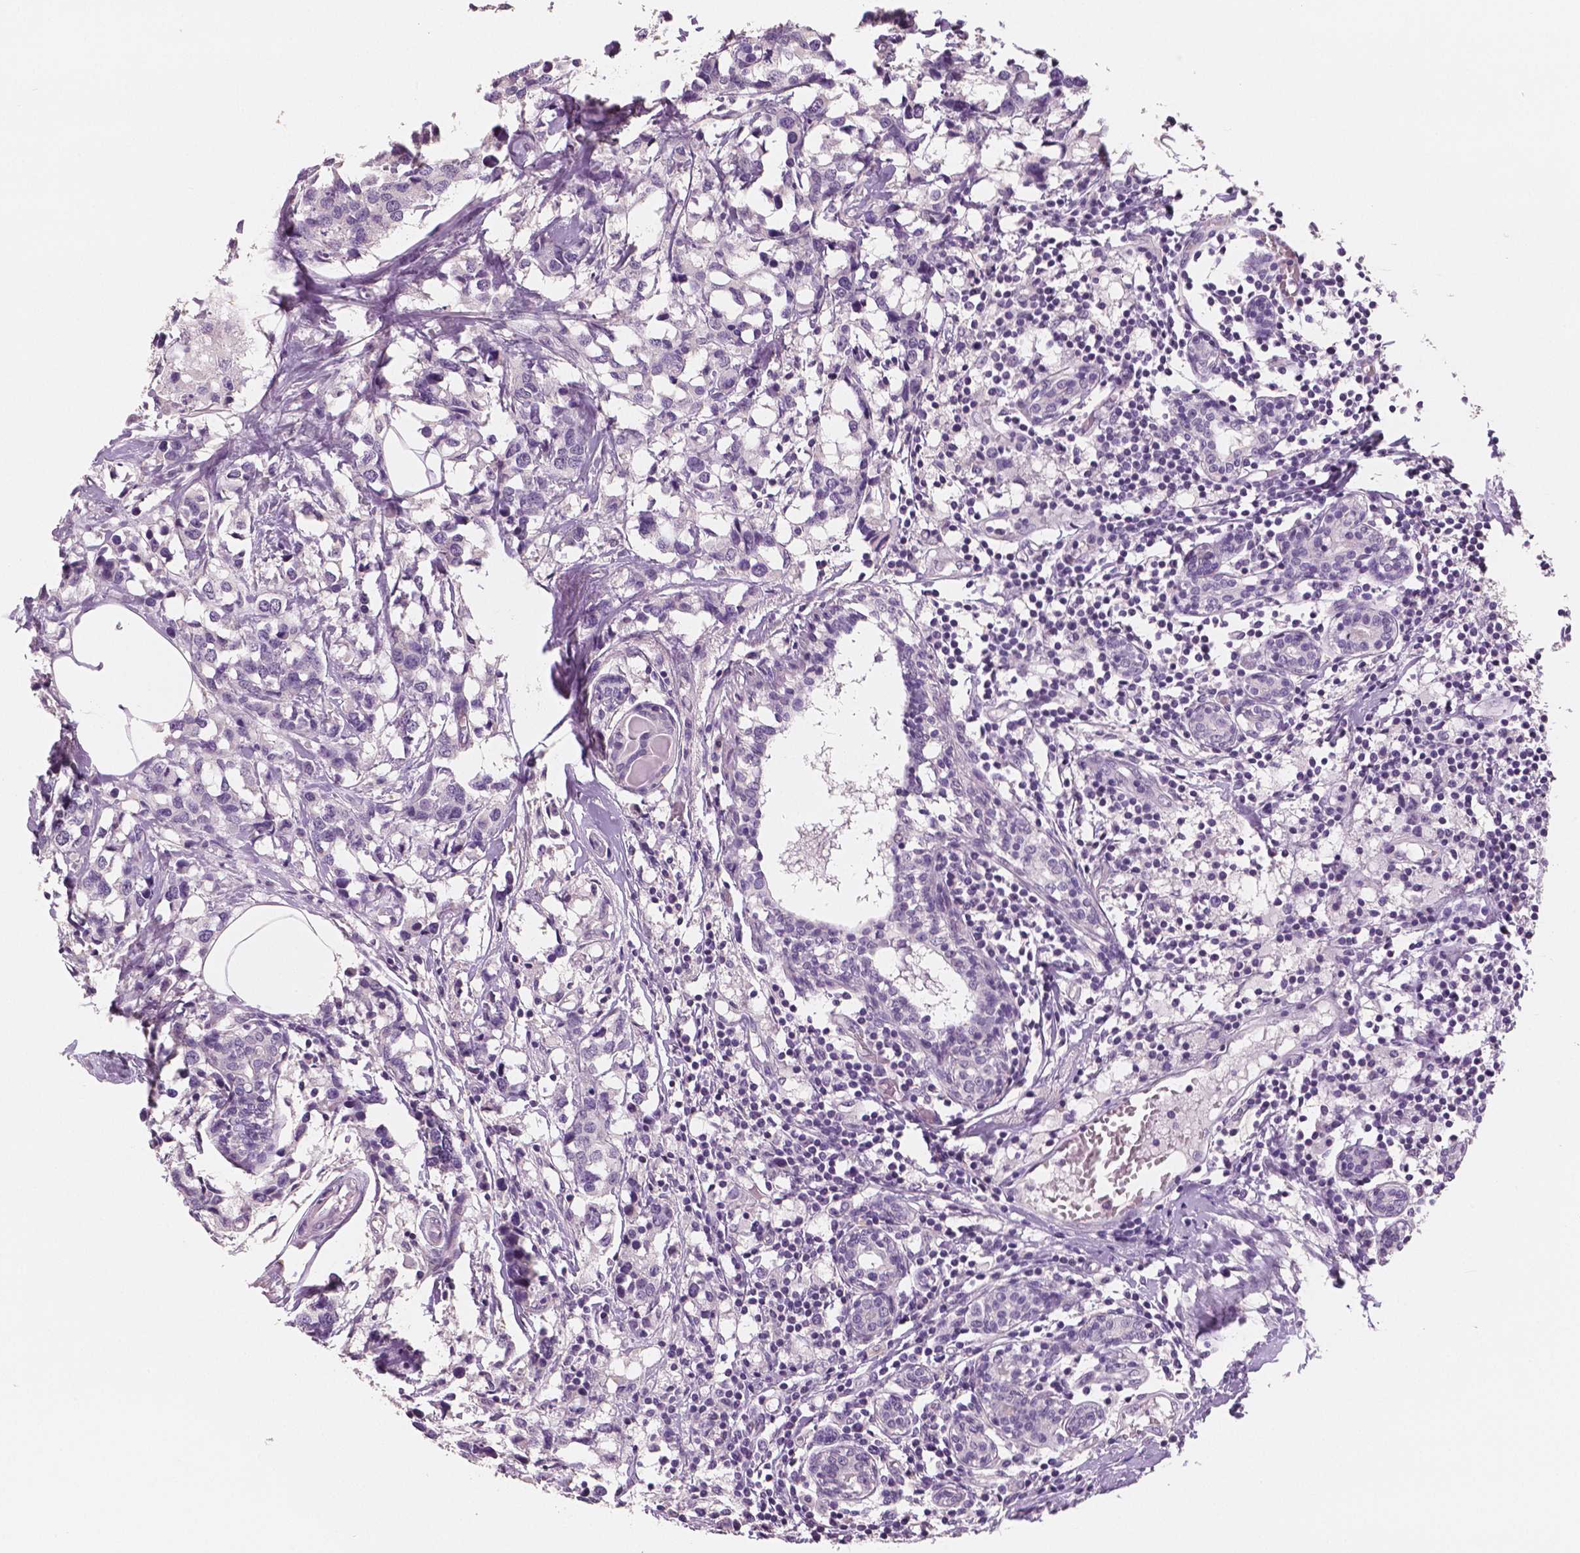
{"staining": {"intensity": "negative", "quantity": "none", "location": "none"}, "tissue": "breast cancer", "cell_type": "Tumor cells", "image_type": "cancer", "snomed": [{"axis": "morphology", "description": "Lobular carcinoma"}, {"axis": "topography", "description": "Breast"}], "caption": "Breast lobular carcinoma was stained to show a protein in brown. There is no significant expression in tumor cells. (DAB IHC visualized using brightfield microscopy, high magnification).", "gene": "NECAB2", "patient": {"sex": "female", "age": 59}}